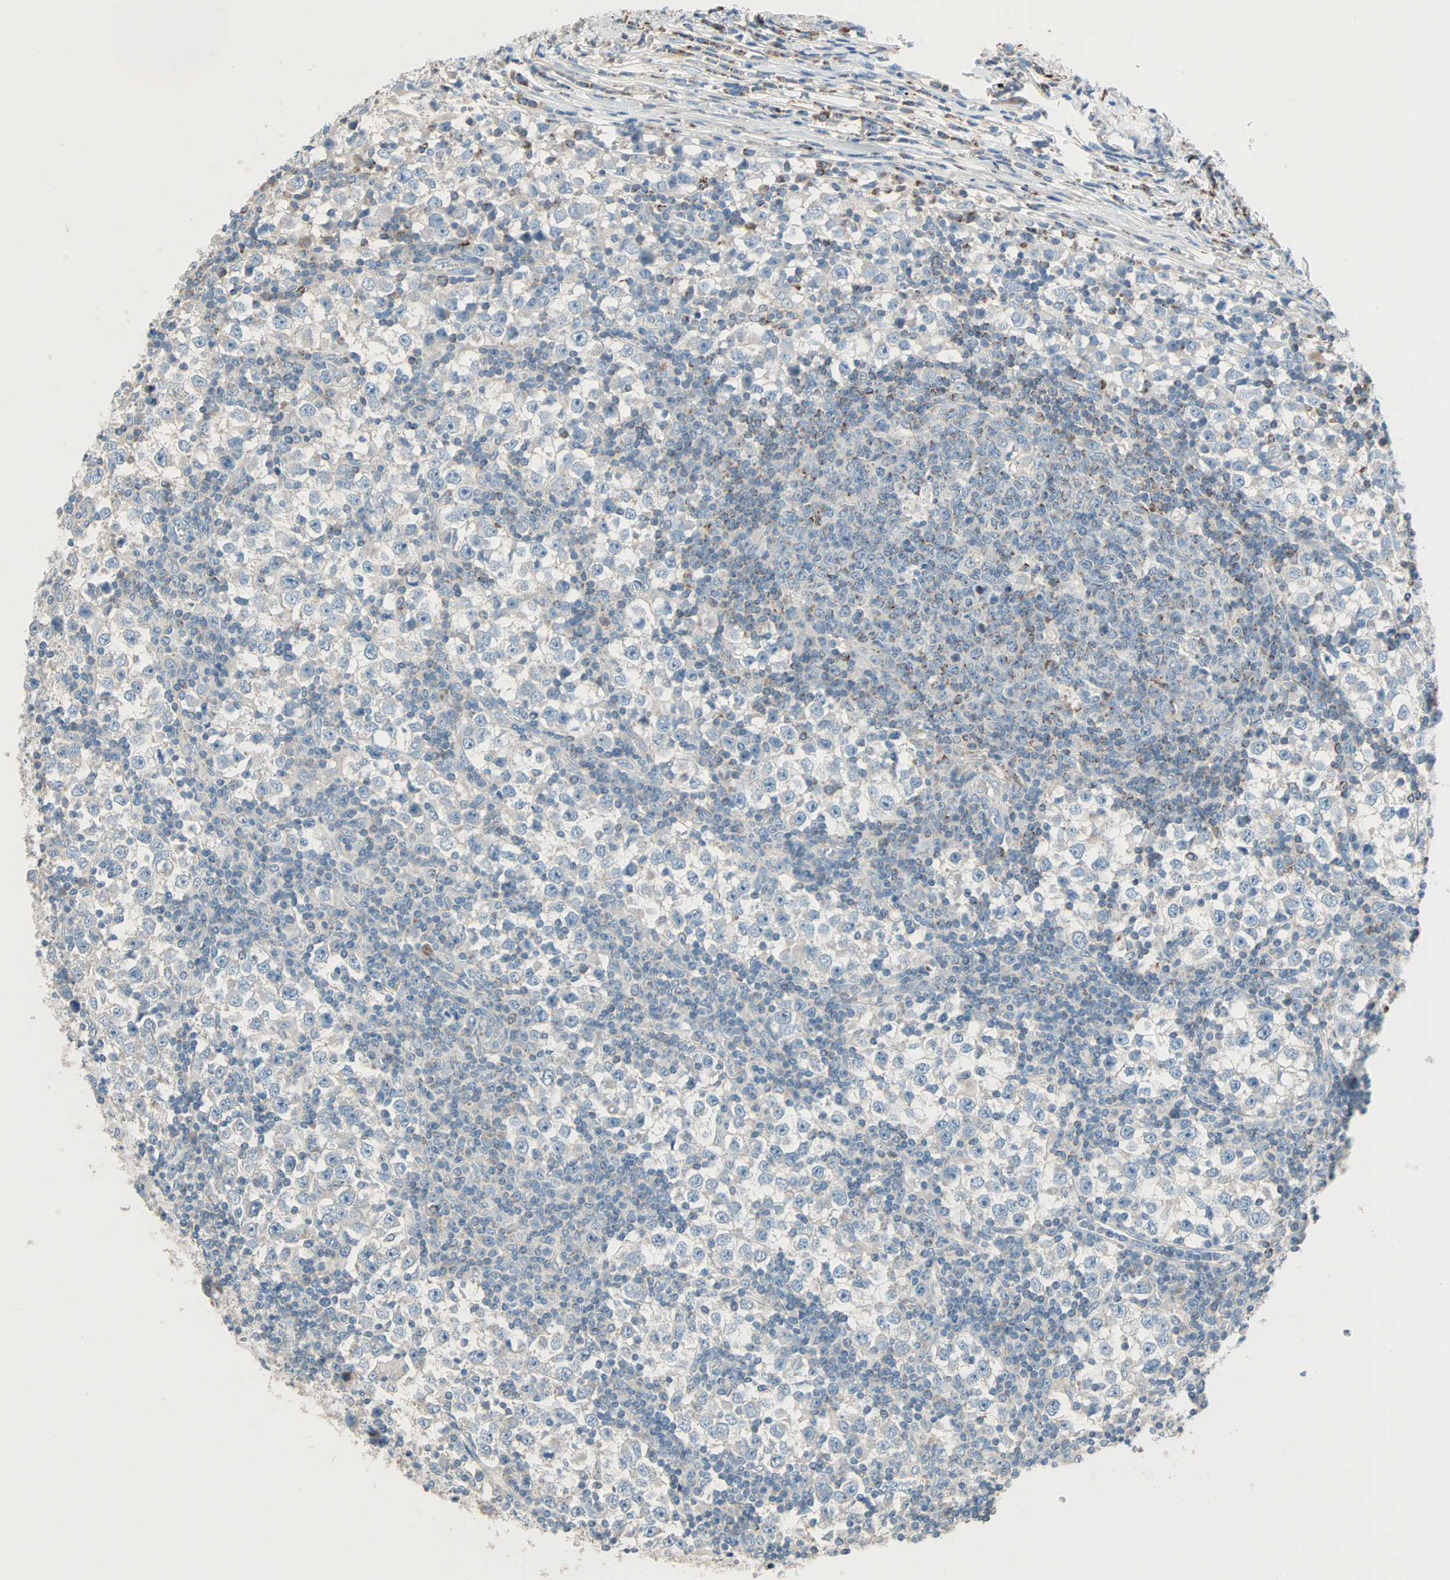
{"staining": {"intensity": "negative", "quantity": "none", "location": "none"}, "tissue": "testis cancer", "cell_type": "Tumor cells", "image_type": "cancer", "snomed": [{"axis": "morphology", "description": "Seminoma, NOS"}, {"axis": "topography", "description": "Testis"}], "caption": "An image of human testis seminoma is negative for staining in tumor cells.", "gene": "ACVRL1", "patient": {"sex": "male", "age": 65}}